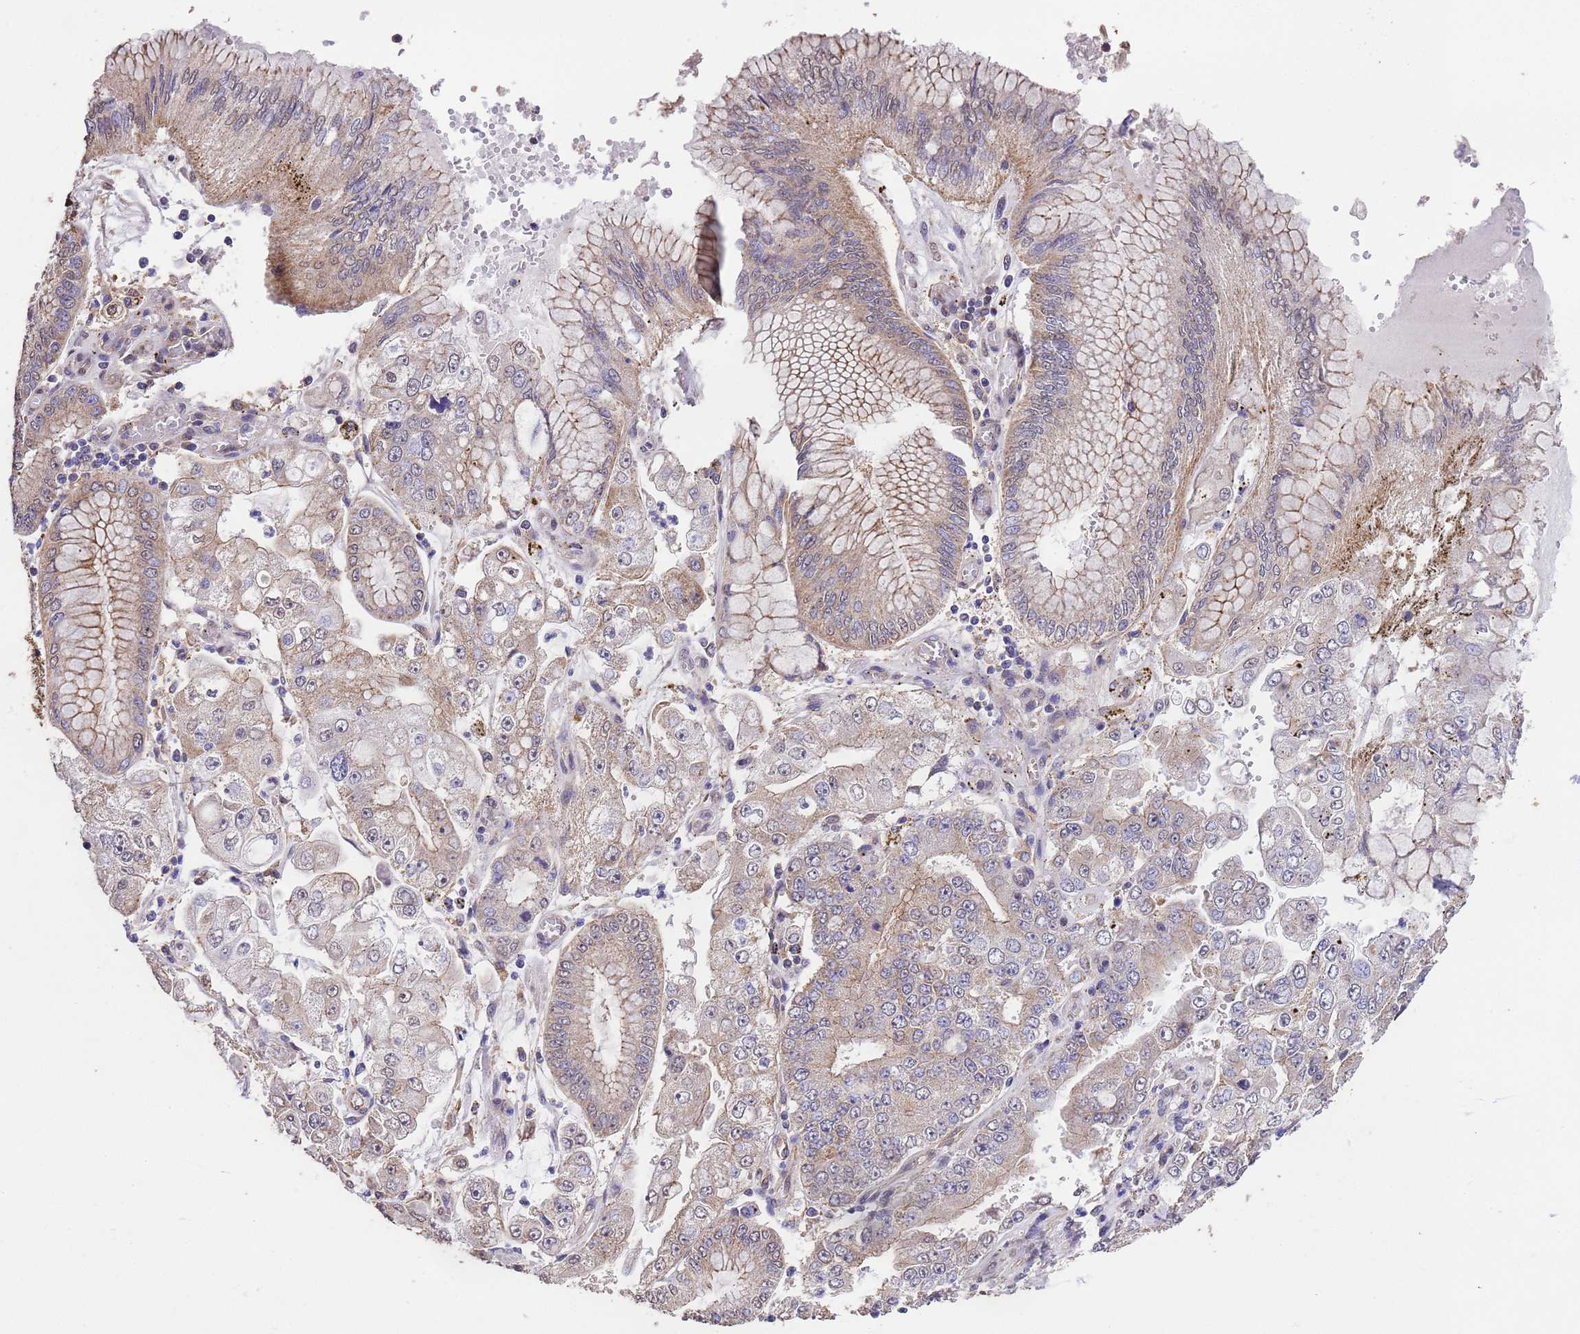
{"staining": {"intensity": "weak", "quantity": "25%-75%", "location": "cytoplasmic/membranous"}, "tissue": "stomach cancer", "cell_type": "Tumor cells", "image_type": "cancer", "snomed": [{"axis": "morphology", "description": "Adenocarcinoma, NOS"}, {"axis": "topography", "description": "Stomach"}], "caption": "DAB (3,3'-diaminobenzidine) immunohistochemical staining of stomach cancer (adenocarcinoma) displays weak cytoplasmic/membranous protein staining in about 25%-75% of tumor cells. Nuclei are stained in blue.", "gene": "NPHP1", "patient": {"sex": "male", "age": 76}}